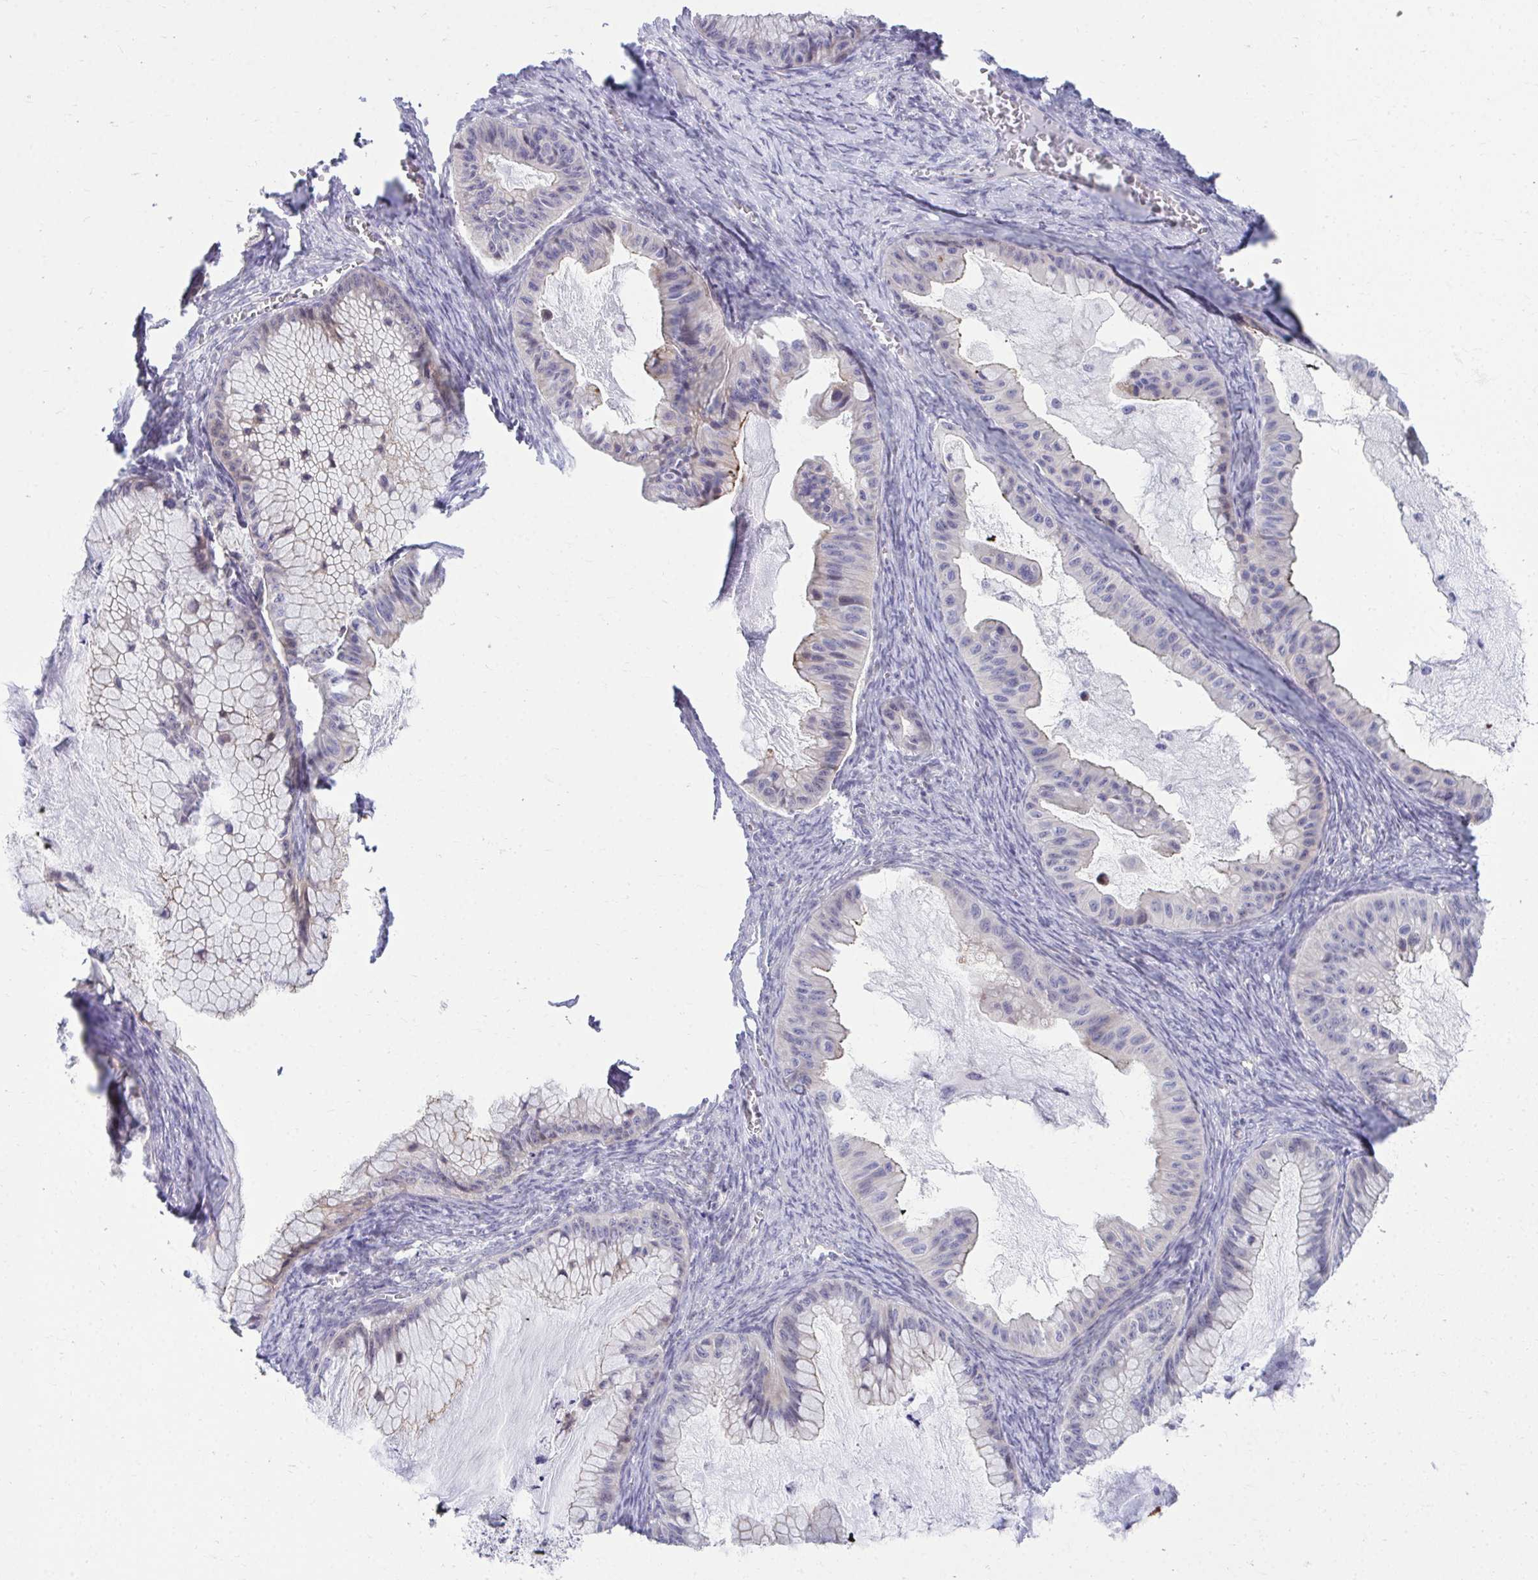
{"staining": {"intensity": "weak", "quantity": "<25%", "location": "cytoplasmic/membranous"}, "tissue": "ovarian cancer", "cell_type": "Tumor cells", "image_type": "cancer", "snomed": [{"axis": "morphology", "description": "Cystadenocarcinoma, mucinous, NOS"}, {"axis": "topography", "description": "Ovary"}], "caption": "IHC histopathology image of human ovarian cancer stained for a protein (brown), which reveals no staining in tumor cells.", "gene": "OR7A5", "patient": {"sex": "female", "age": 72}}